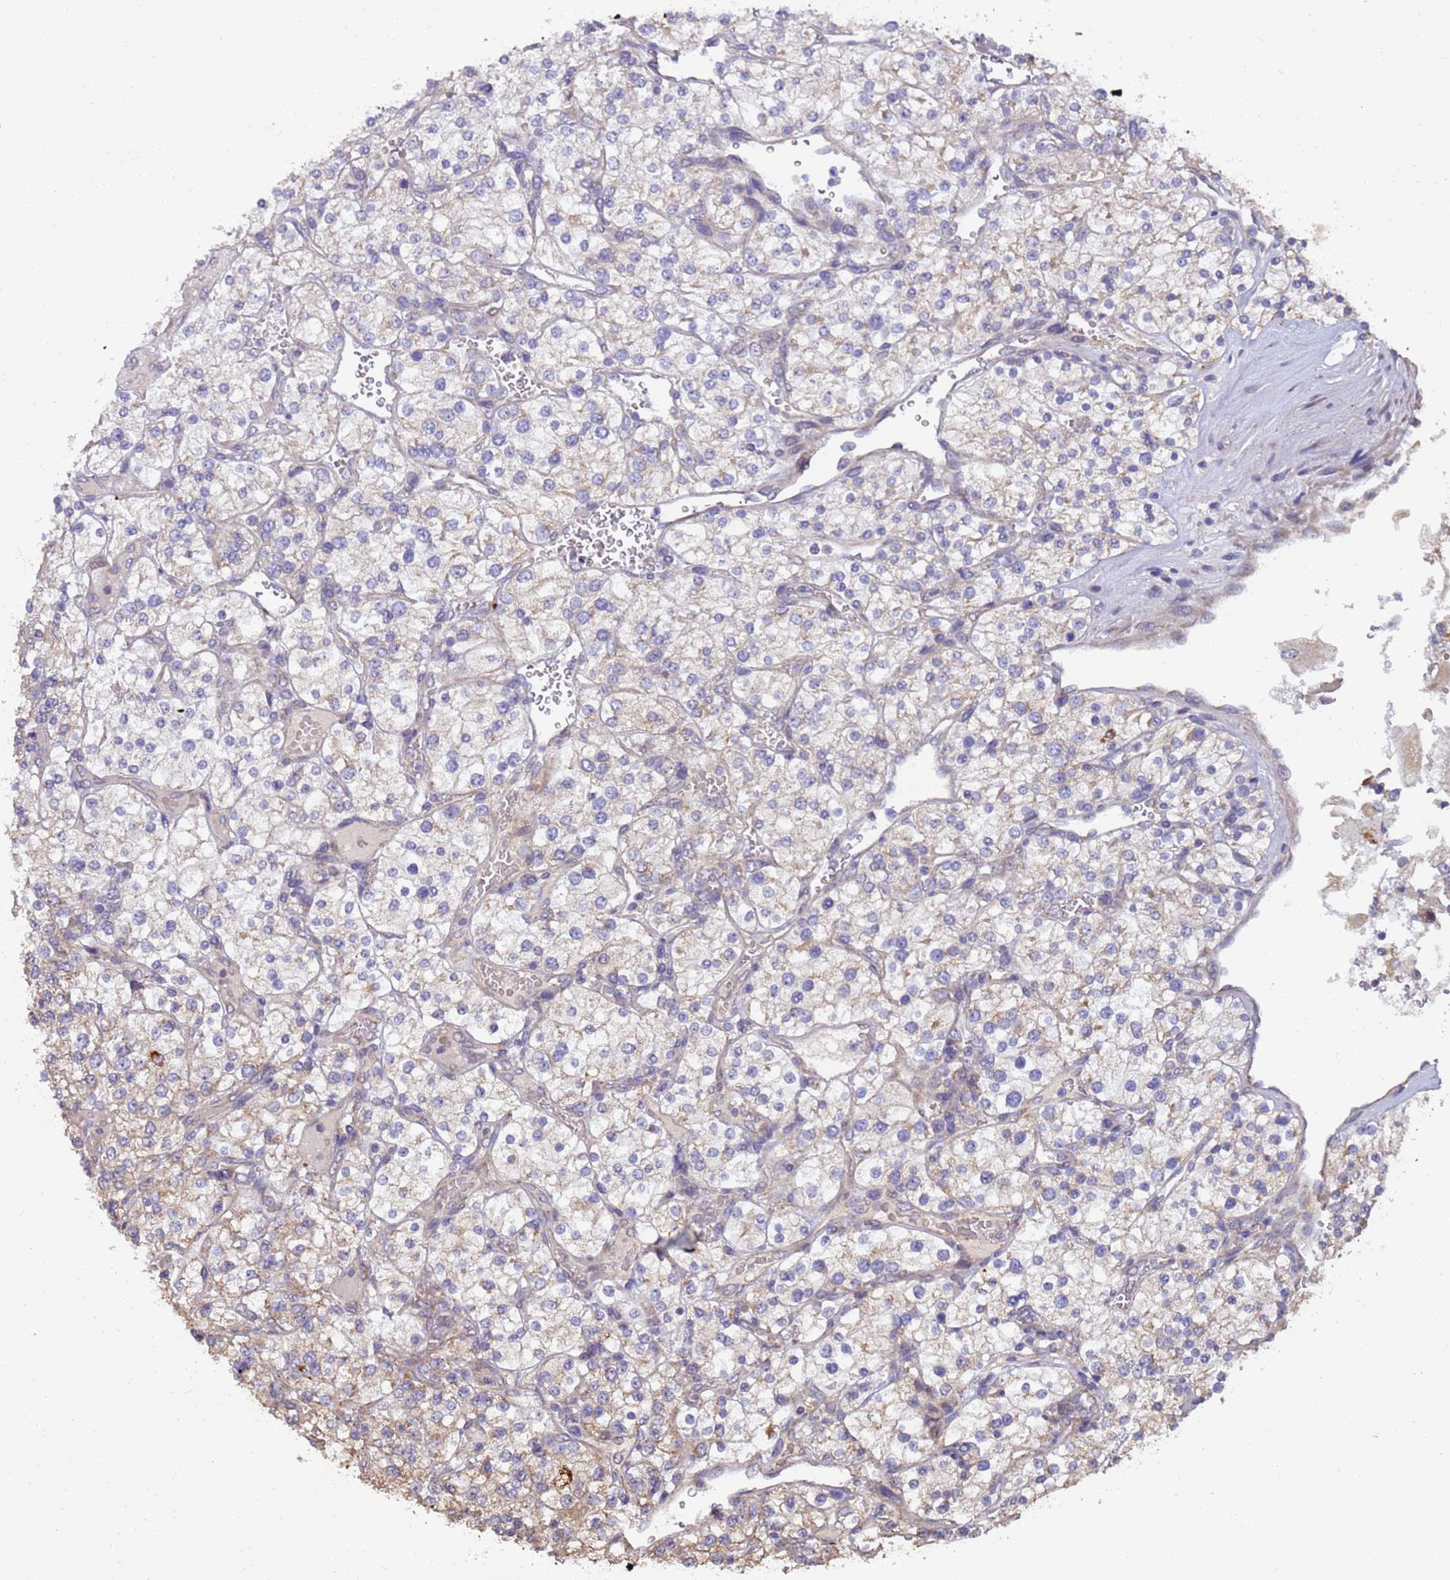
{"staining": {"intensity": "negative", "quantity": "none", "location": "none"}, "tissue": "renal cancer", "cell_type": "Tumor cells", "image_type": "cancer", "snomed": [{"axis": "morphology", "description": "Adenocarcinoma, NOS"}, {"axis": "topography", "description": "Kidney"}], "caption": "High magnification brightfield microscopy of renal cancer (adenocarcinoma) stained with DAB (3,3'-diaminobenzidine) (brown) and counterstained with hematoxylin (blue): tumor cells show no significant positivity.", "gene": "RAPGEF3", "patient": {"sex": "male", "age": 80}}